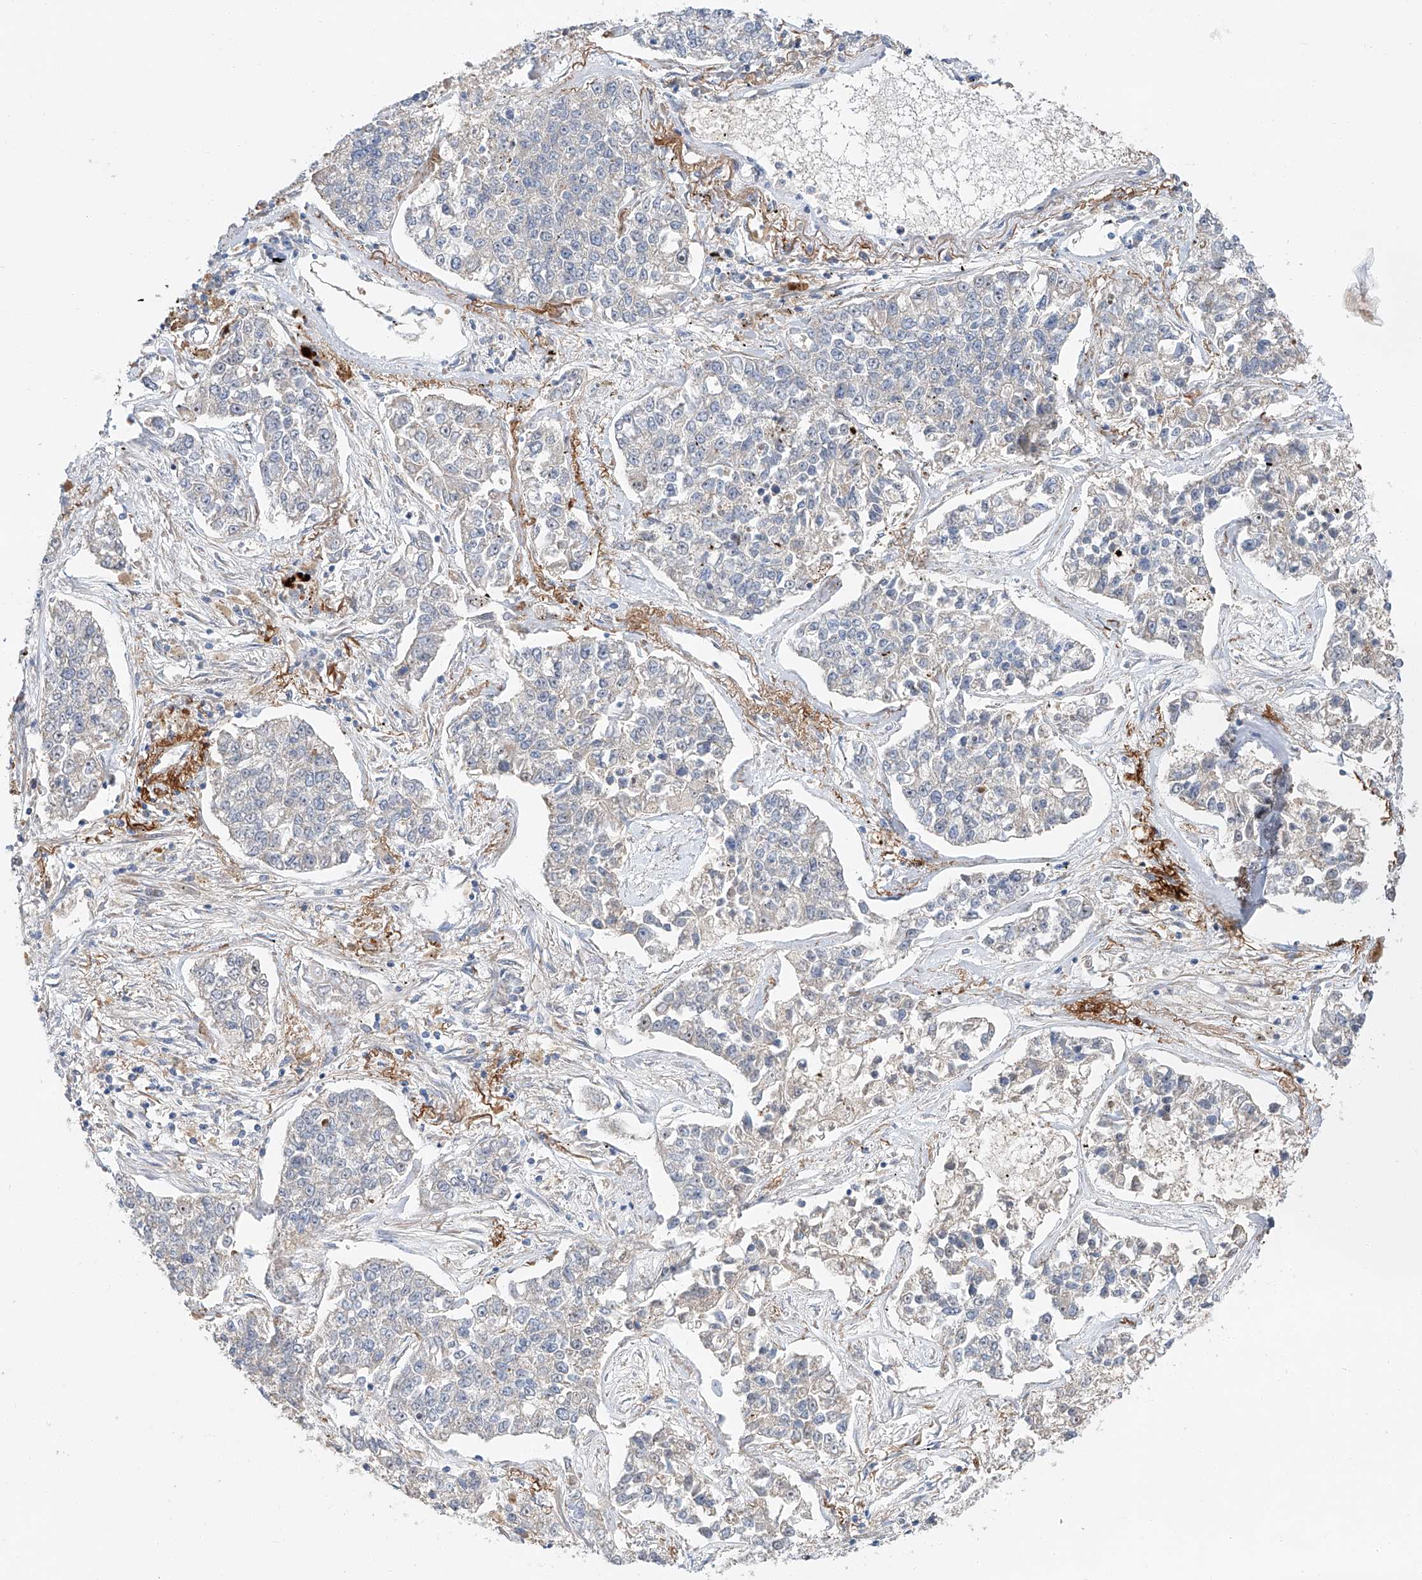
{"staining": {"intensity": "negative", "quantity": "none", "location": "none"}, "tissue": "lung cancer", "cell_type": "Tumor cells", "image_type": "cancer", "snomed": [{"axis": "morphology", "description": "Adenocarcinoma, NOS"}, {"axis": "topography", "description": "Lung"}], "caption": "This is a histopathology image of IHC staining of lung cancer (adenocarcinoma), which shows no expression in tumor cells.", "gene": "USF3", "patient": {"sex": "male", "age": 49}}